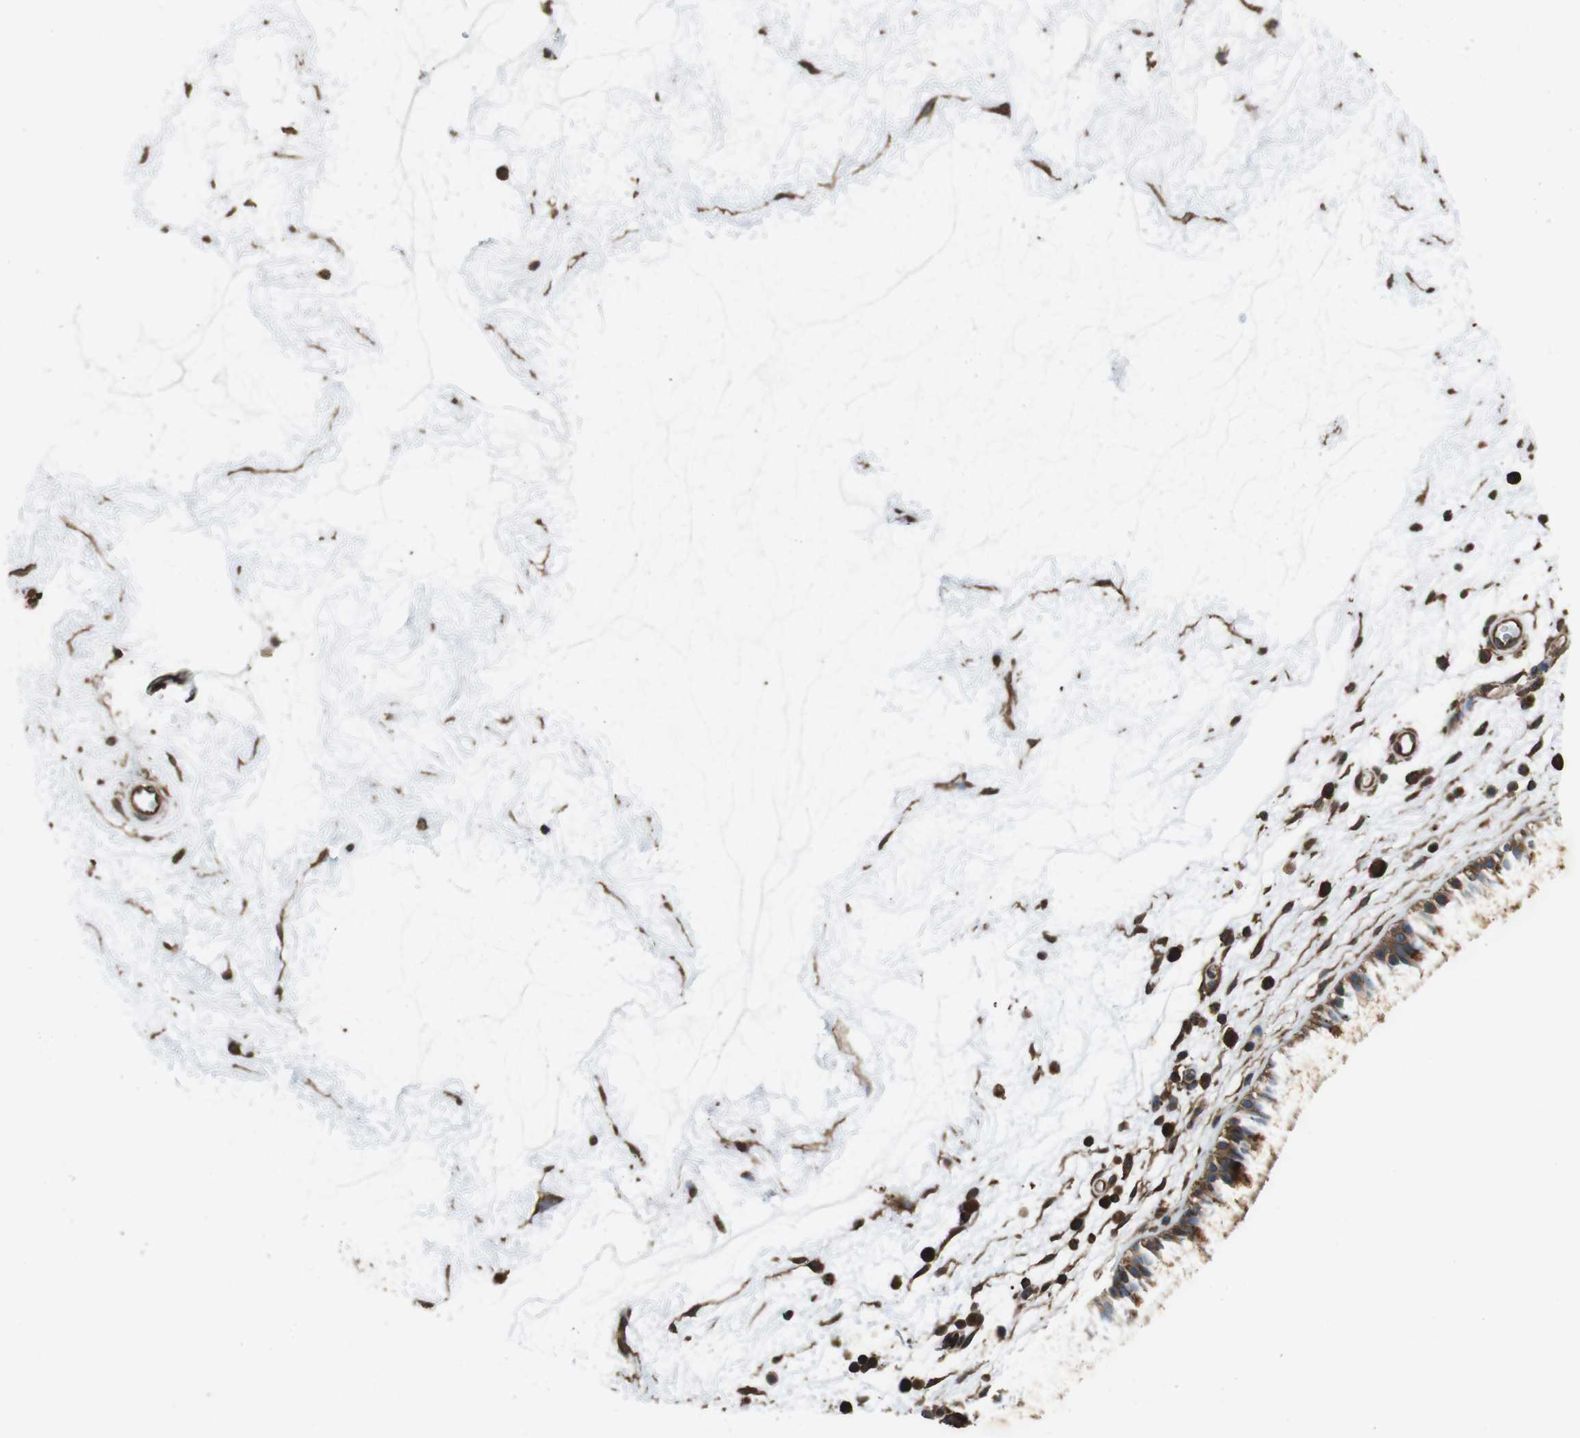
{"staining": {"intensity": "moderate", "quantity": ">75%", "location": "cytoplasmic/membranous"}, "tissue": "nasopharynx", "cell_type": "Respiratory epithelial cells", "image_type": "normal", "snomed": [{"axis": "morphology", "description": "Normal tissue, NOS"}, {"axis": "morphology", "description": "Inflammation, NOS"}, {"axis": "topography", "description": "Nasopharynx"}], "caption": "Immunohistochemistry image of normal nasopharynx stained for a protein (brown), which reveals medium levels of moderate cytoplasmic/membranous expression in approximately >75% of respiratory epithelial cells.", "gene": "ARHGDIA", "patient": {"sex": "male", "age": 48}}